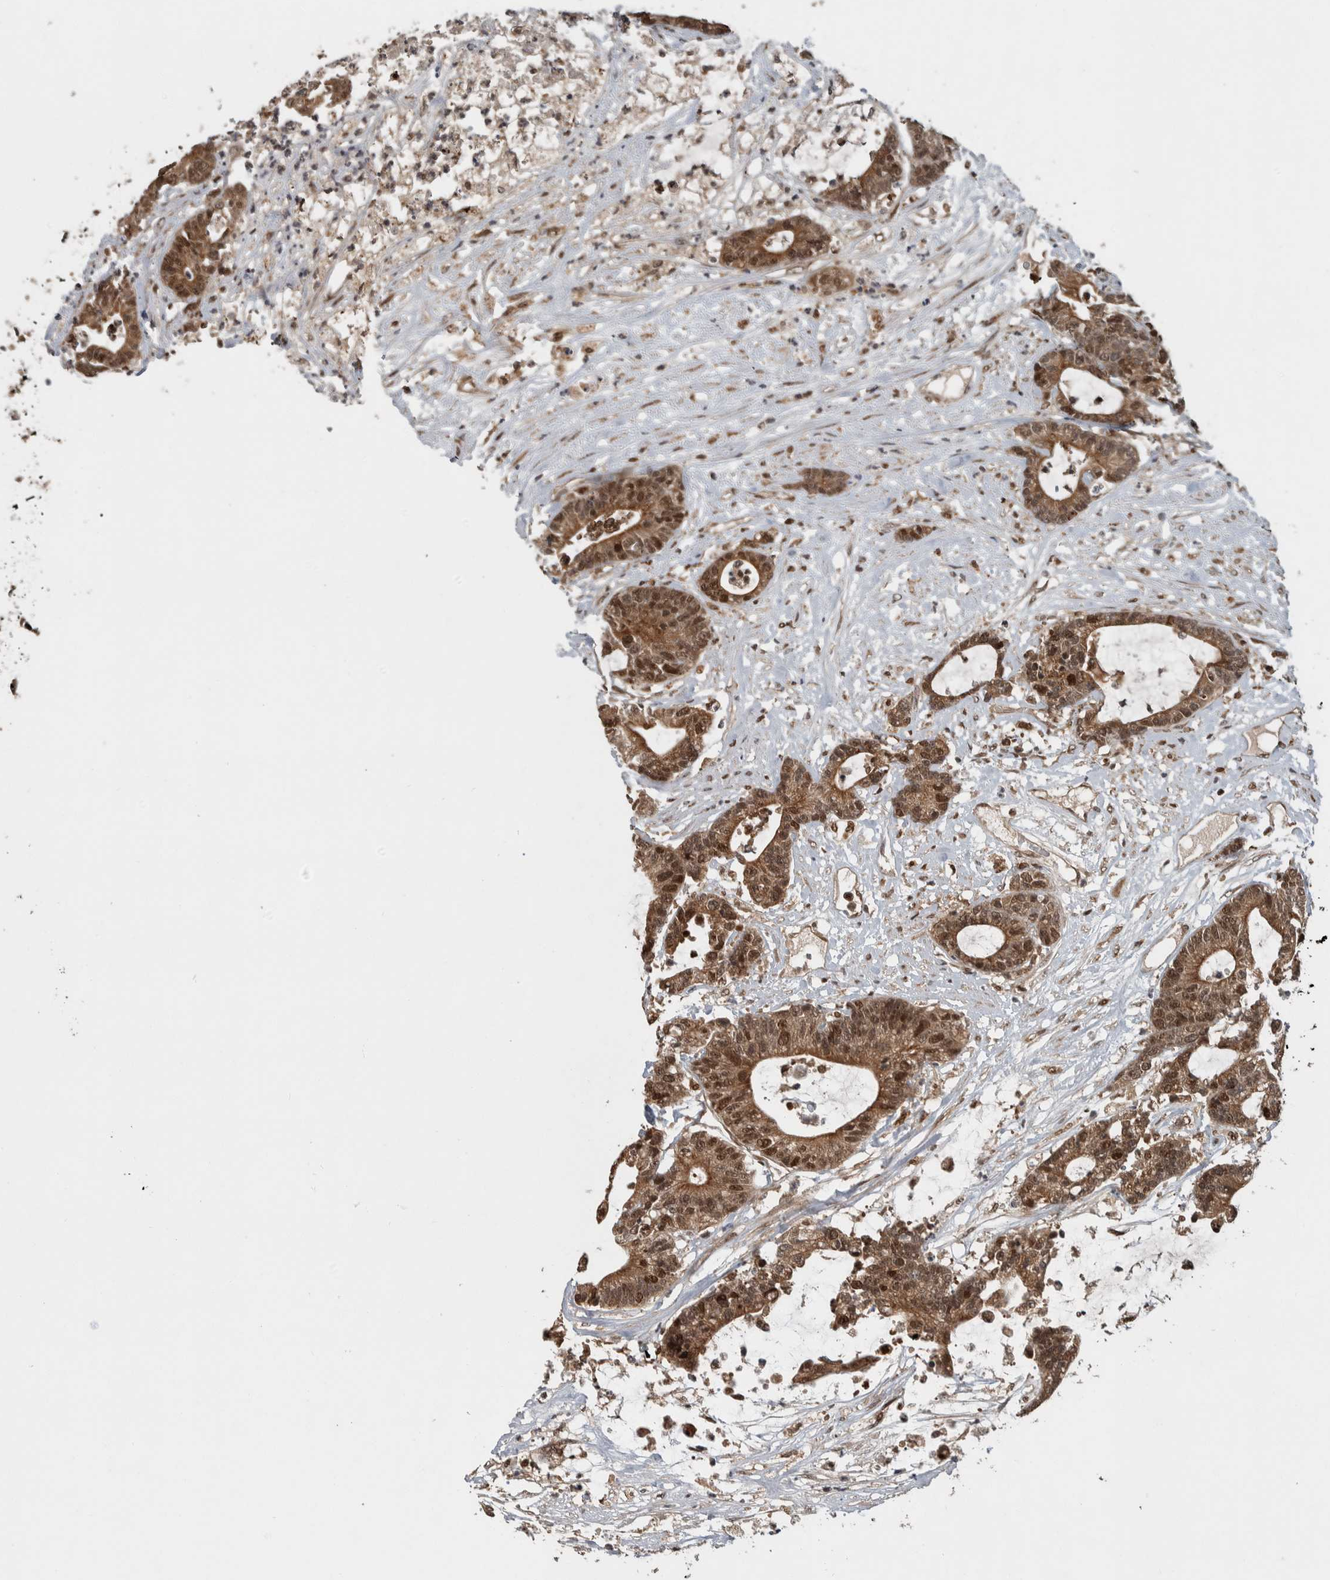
{"staining": {"intensity": "moderate", "quantity": ">75%", "location": "cytoplasmic/membranous,nuclear"}, "tissue": "colorectal cancer", "cell_type": "Tumor cells", "image_type": "cancer", "snomed": [{"axis": "morphology", "description": "Adenocarcinoma, NOS"}, {"axis": "topography", "description": "Colon"}], "caption": "Immunohistochemical staining of human colorectal adenocarcinoma demonstrates moderate cytoplasmic/membranous and nuclear protein staining in approximately >75% of tumor cells.", "gene": "RPS6KA4", "patient": {"sex": "female", "age": 84}}